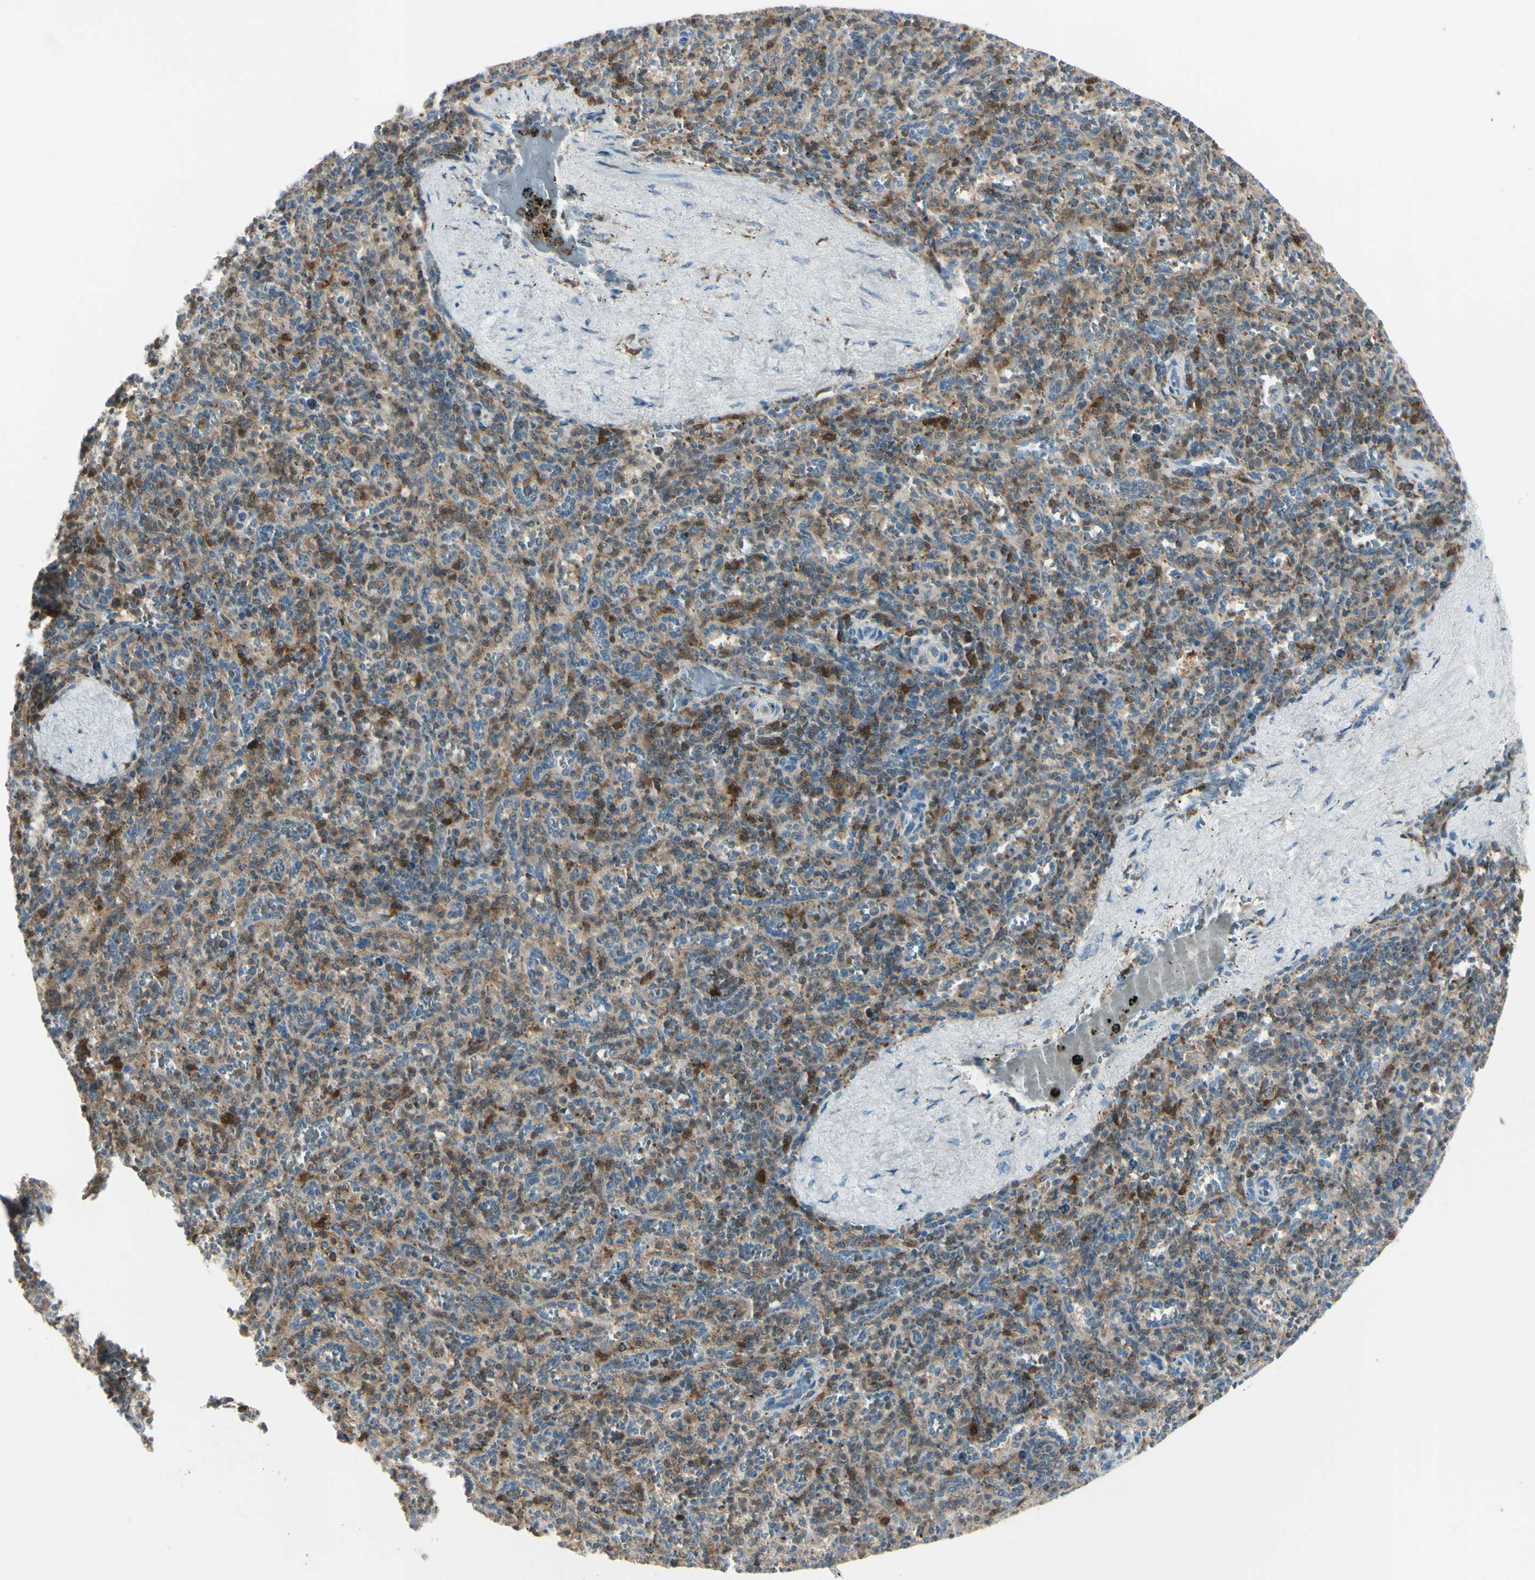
{"staining": {"intensity": "moderate", "quantity": "<25%", "location": "cytoplasmic/membranous"}, "tissue": "spleen", "cell_type": "Cells in red pulp", "image_type": "normal", "snomed": [{"axis": "morphology", "description": "Normal tissue, NOS"}, {"axis": "topography", "description": "Spleen"}], "caption": "Spleen stained for a protein (brown) shows moderate cytoplasmic/membranous positive positivity in about <25% of cells in red pulp.", "gene": "CYRIB", "patient": {"sex": "male", "age": 36}}